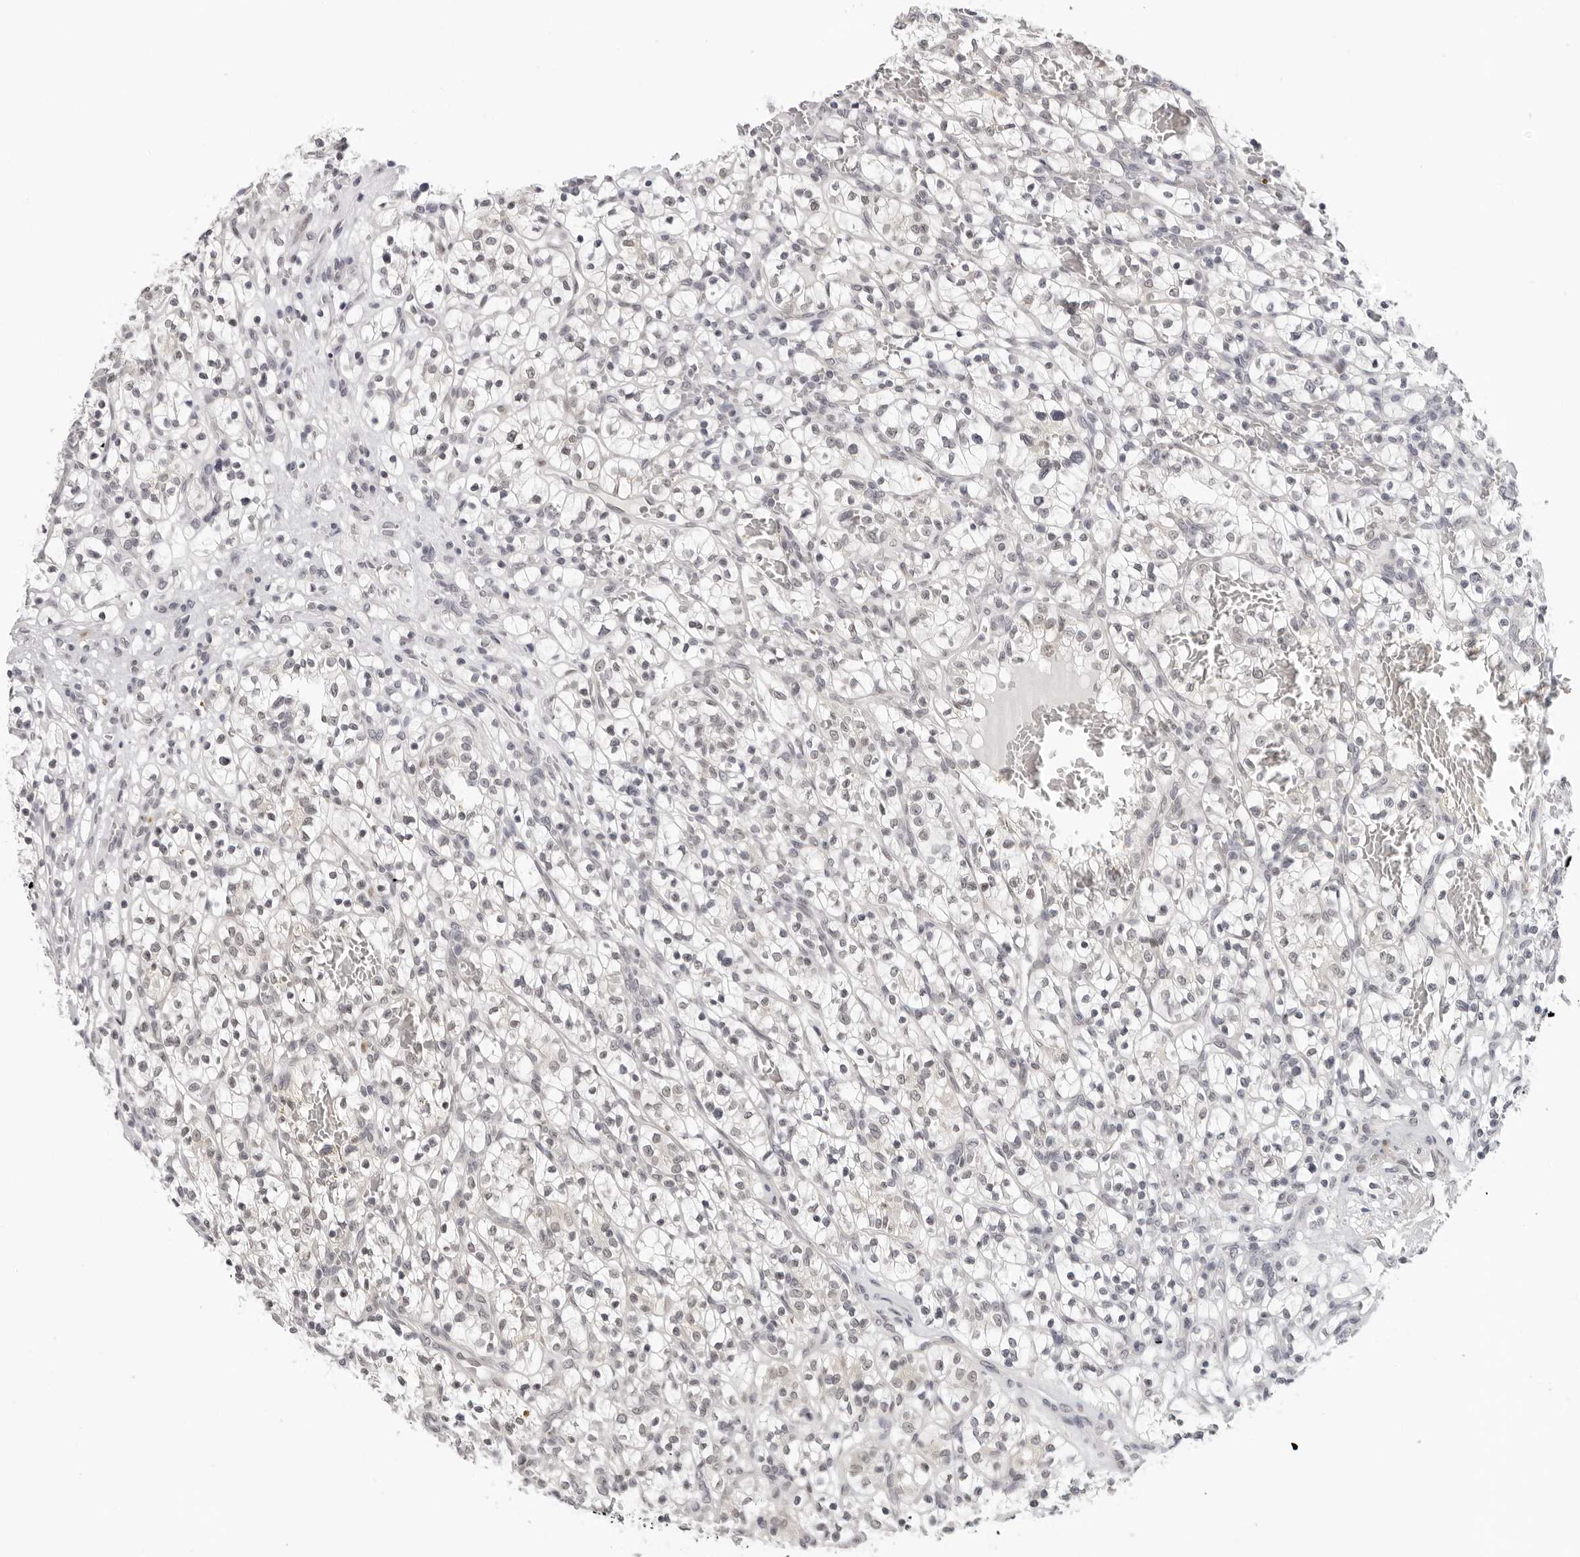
{"staining": {"intensity": "negative", "quantity": "none", "location": "none"}, "tissue": "renal cancer", "cell_type": "Tumor cells", "image_type": "cancer", "snomed": [{"axis": "morphology", "description": "Adenocarcinoma, NOS"}, {"axis": "topography", "description": "Kidney"}], "caption": "The photomicrograph exhibits no significant staining in tumor cells of adenocarcinoma (renal).", "gene": "PRUNE1", "patient": {"sex": "female", "age": 57}}